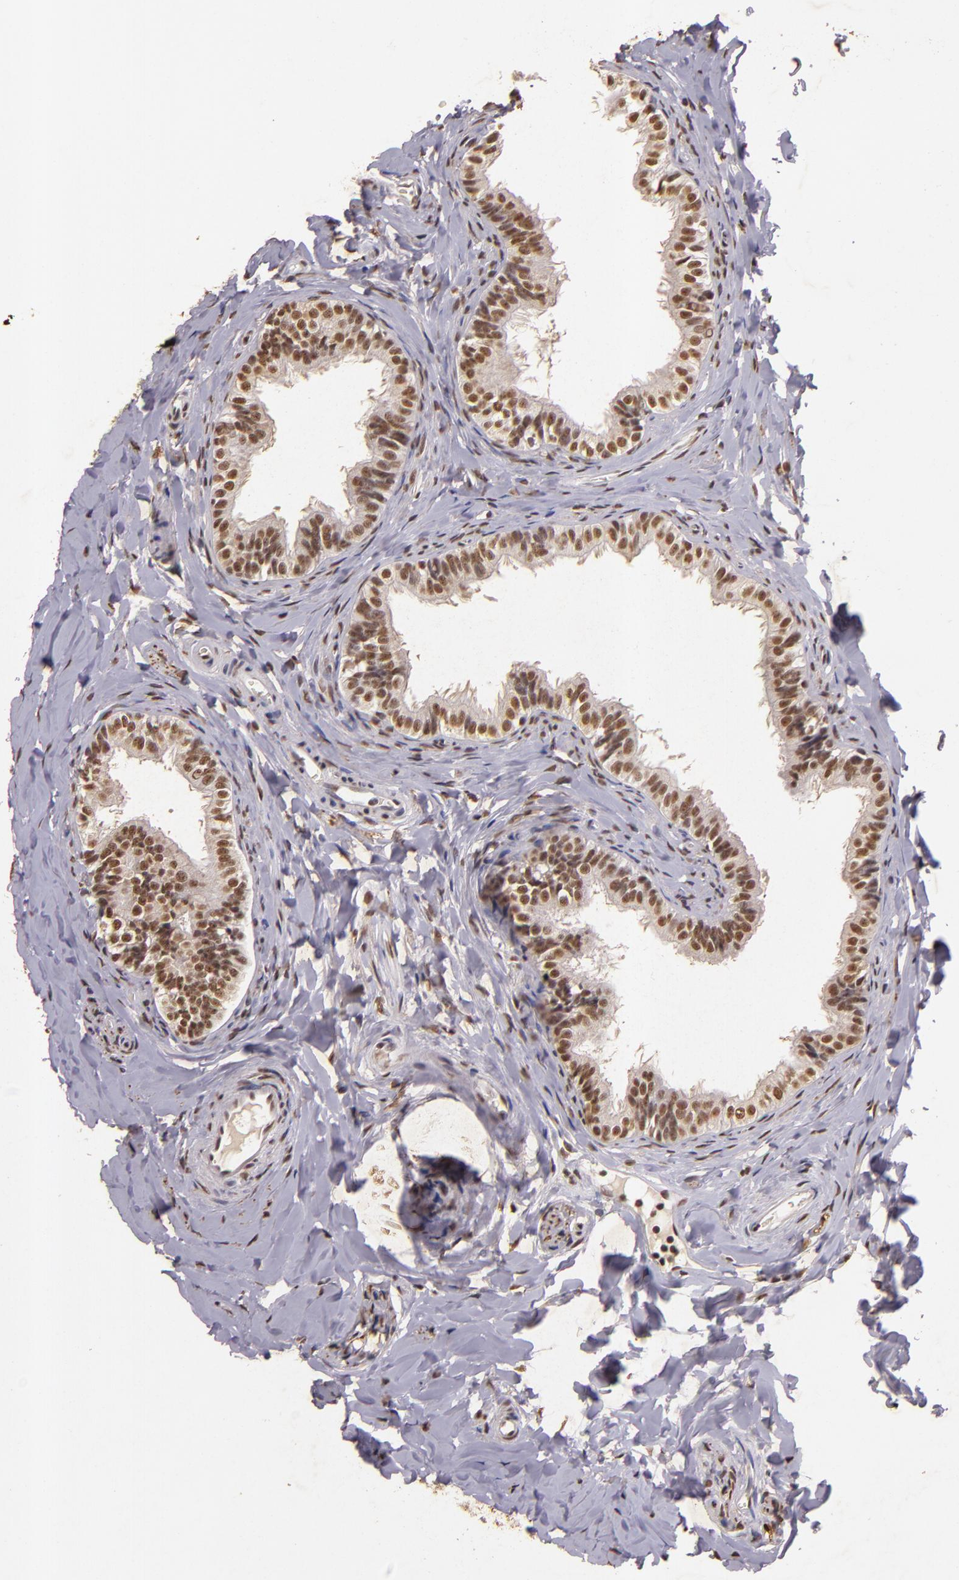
{"staining": {"intensity": "moderate", "quantity": ">75%", "location": "nuclear"}, "tissue": "epididymis", "cell_type": "Glandular cells", "image_type": "normal", "snomed": [{"axis": "morphology", "description": "Normal tissue, NOS"}, {"axis": "topography", "description": "Epididymis"}], "caption": "Immunohistochemical staining of benign human epididymis displays moderate nuclear protein positivity in about >75% of glandular cells. The staining was performed using DAB (3,3'-diaminobenzidine), with brown indicating positive protein expression. Nuclei are stained blue with hematoxylin.", "gene": "CBX3", "patient": {"sex": "male", "age": 26}}